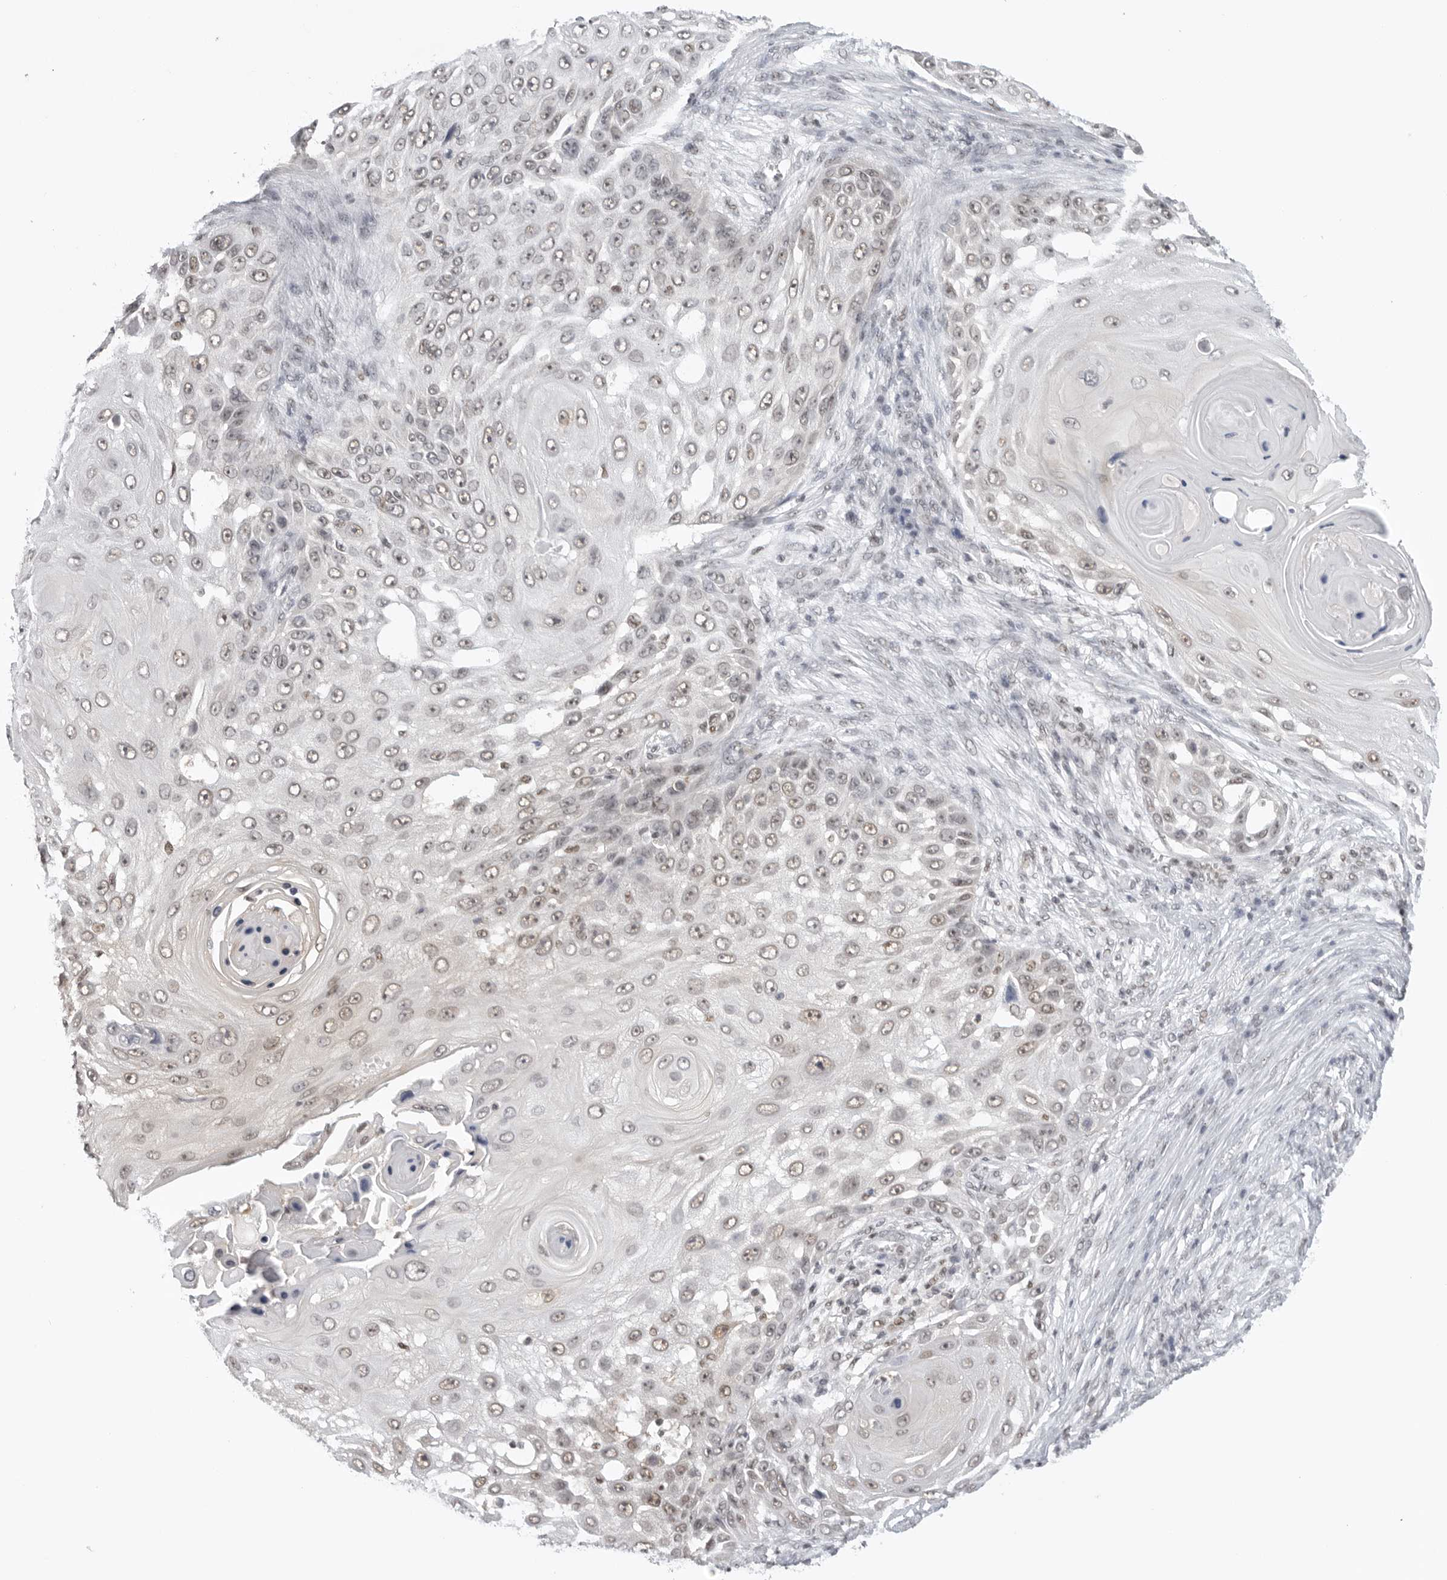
{"staining": {"intensity": "weak", "quantity": "<25%", "location": "nuclear"}, "tissue": "skin cancer", "cell_type": "Tumor cells", "image_type": "cancer", "snomed": [{"axis": "morphology", "description": "Squamous cell carcinoma, NOS"}, {"axis": "topography", "description": "Skin"}], "caption": "This is an immunohistochemistry histopathology image of human skin cancer (squamous cell carcinoma). There is no staining in tumor cells.", "gene": "RPA2", "patient": {"sex": "female", "age": 44}}